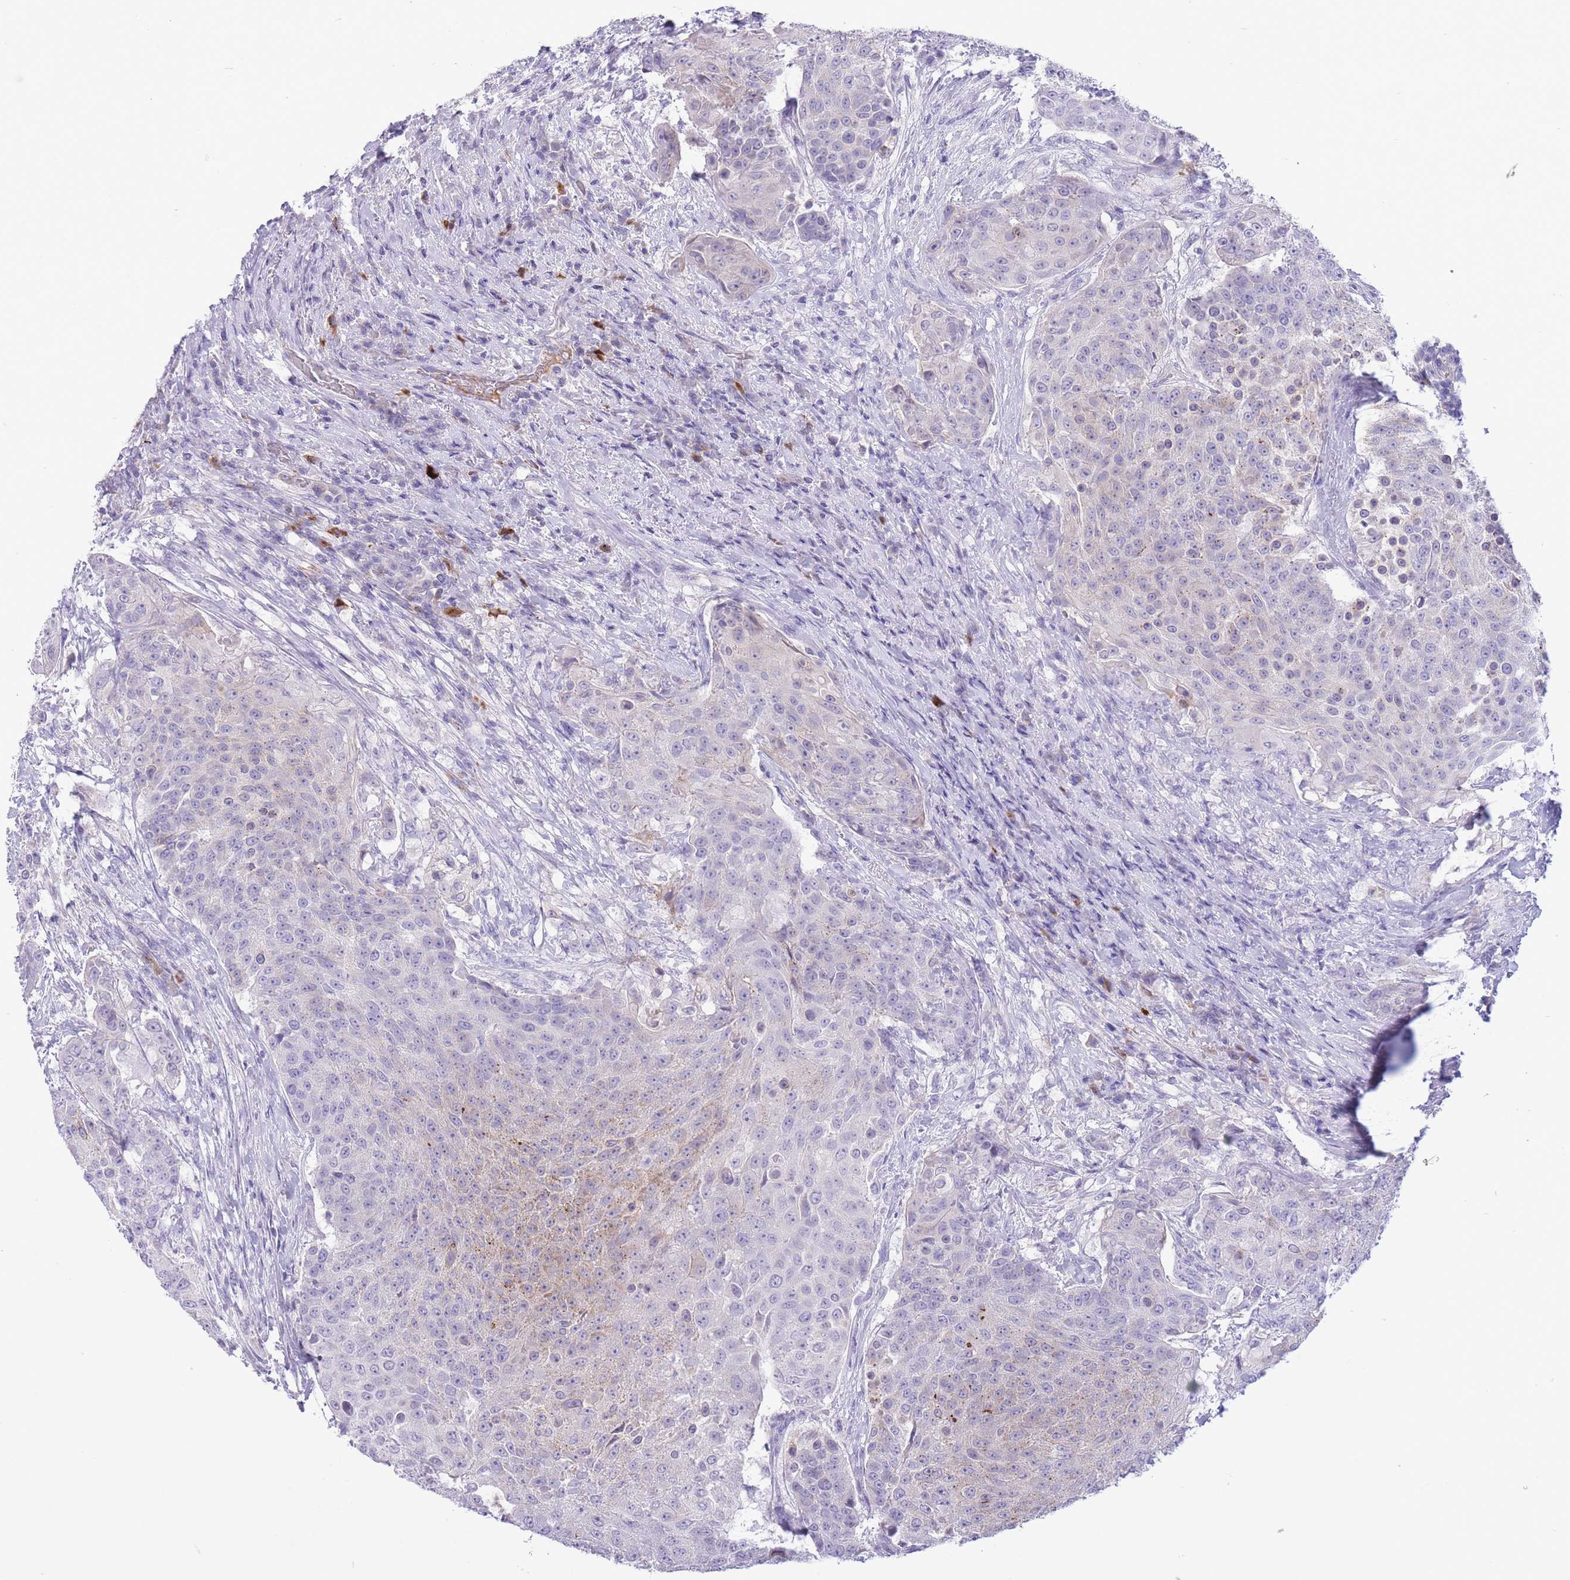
{"staining": {"intensity": "weak", "quantity": "<25%", "location": "cytoplasmic/membranous"}, "tissue": "urothelial cancer", "cell_type": "Tumor cells", "image_type": "cancer", "snomed": [{"axis": "morphology", "description": "Urothelial carcinoma, High grade"}, {"axis": "topography", "description": "Urinary bladder"}], "caption": "IHC histopathology image of high-grade urothelial carcinoma stained for a protein (brown), which reveals no positivity in tumor cells.", "gene": "ASAP3", "patient": {"sex": "female", "age": 63}}